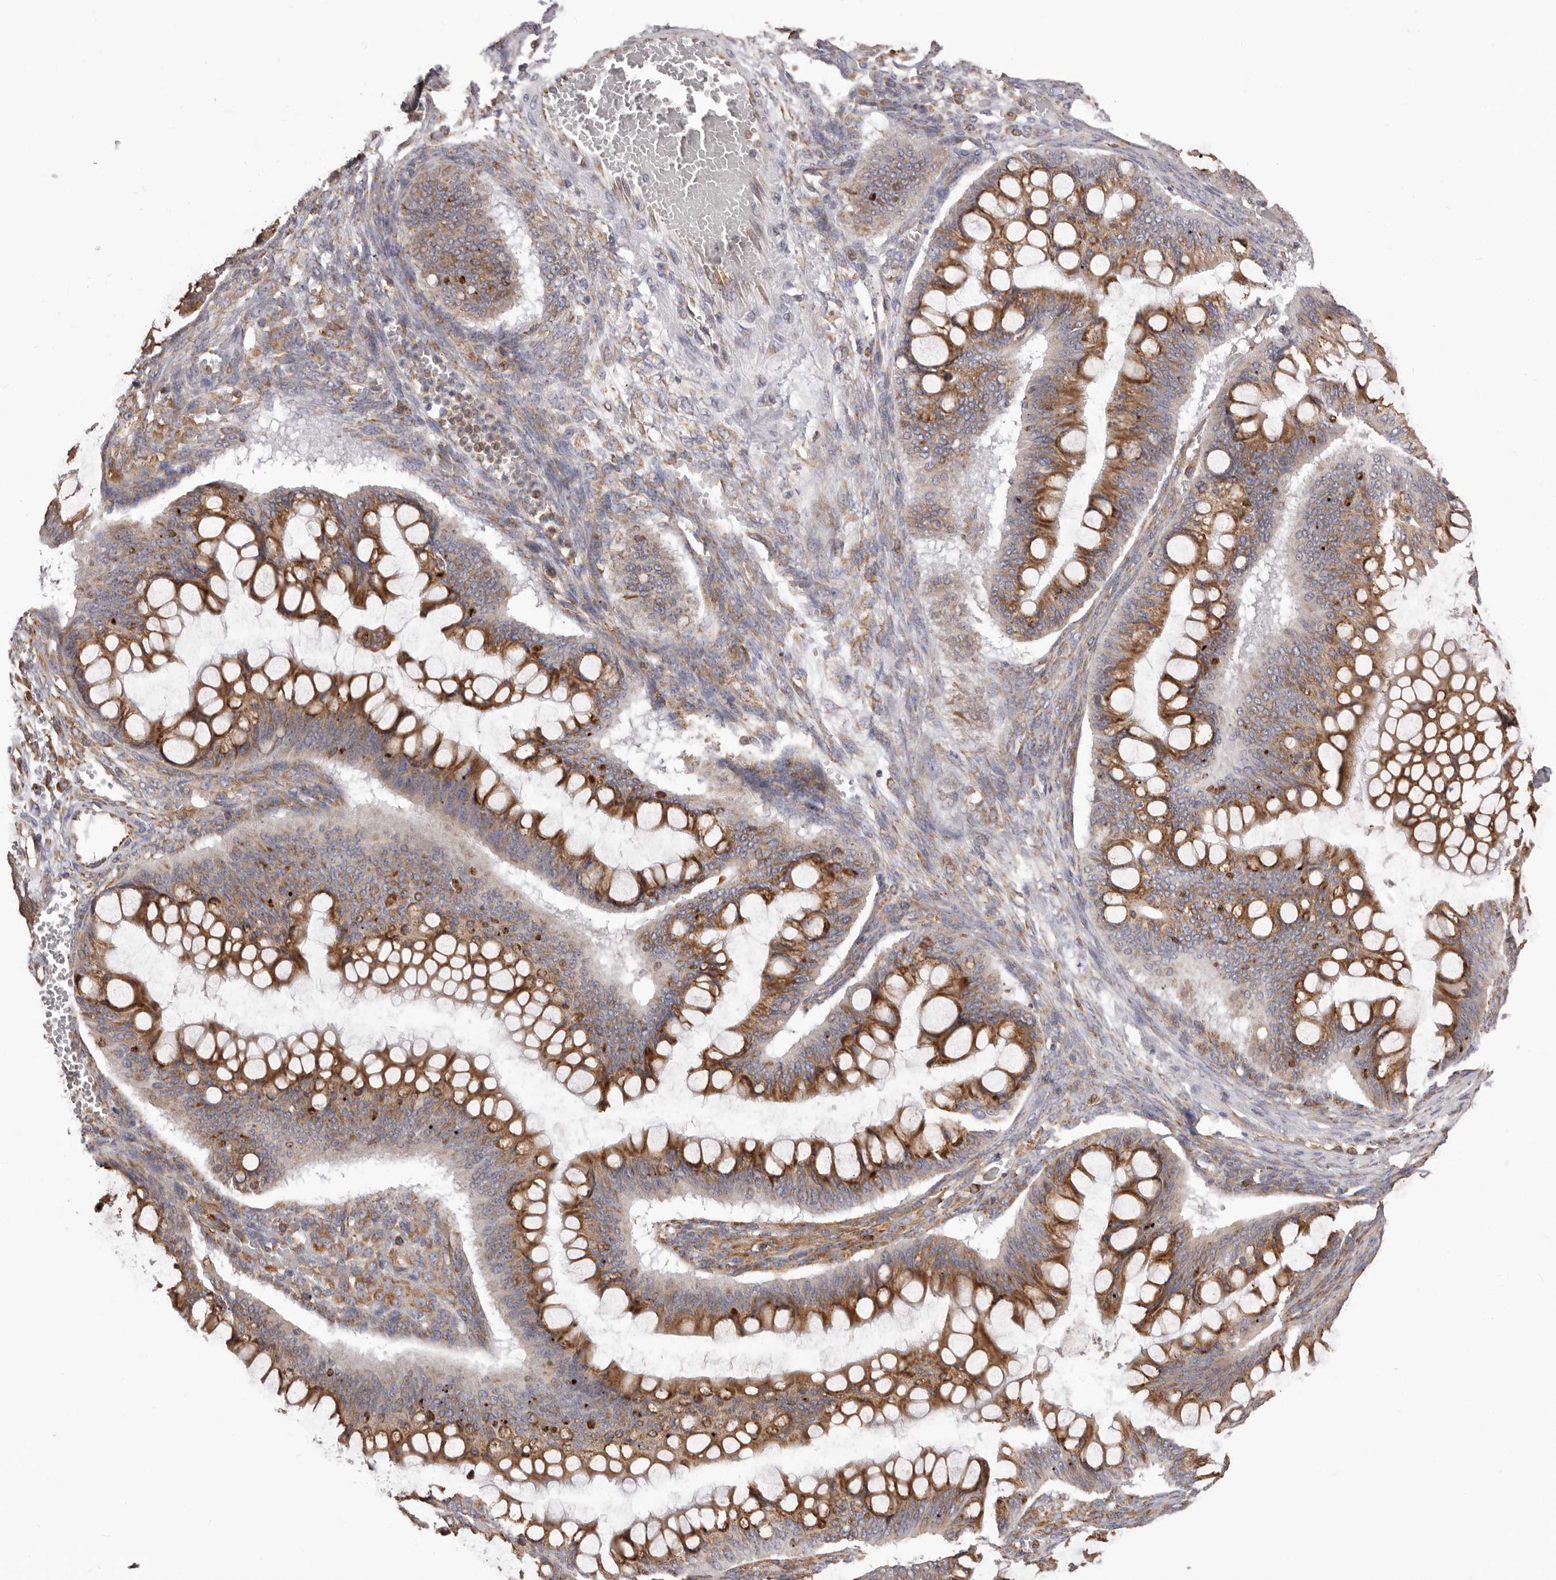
{"staining": {"intensity": "moderate", "quantity": ">75%", "location": "cytoplasmic/membranous"}, "tissue": "ovarian cancer", "cell_type": "Tumor cells", "image_type": "cancer", "snomed": [{"axis": "morphology", "description": "Cystadenocarcinoma, mucinous, NOS"}, {"axis": "topography", "description": "Ovary"}], "caption": "A high-resolution histopathology image shows IHC staining of ovarian cancer, which demonstrates moderate cytoplasmic/membranous staining in approximately >75% of tumor cells.", "gene": "QRSL1", "patient": {"sex": "female", "age": 73}}